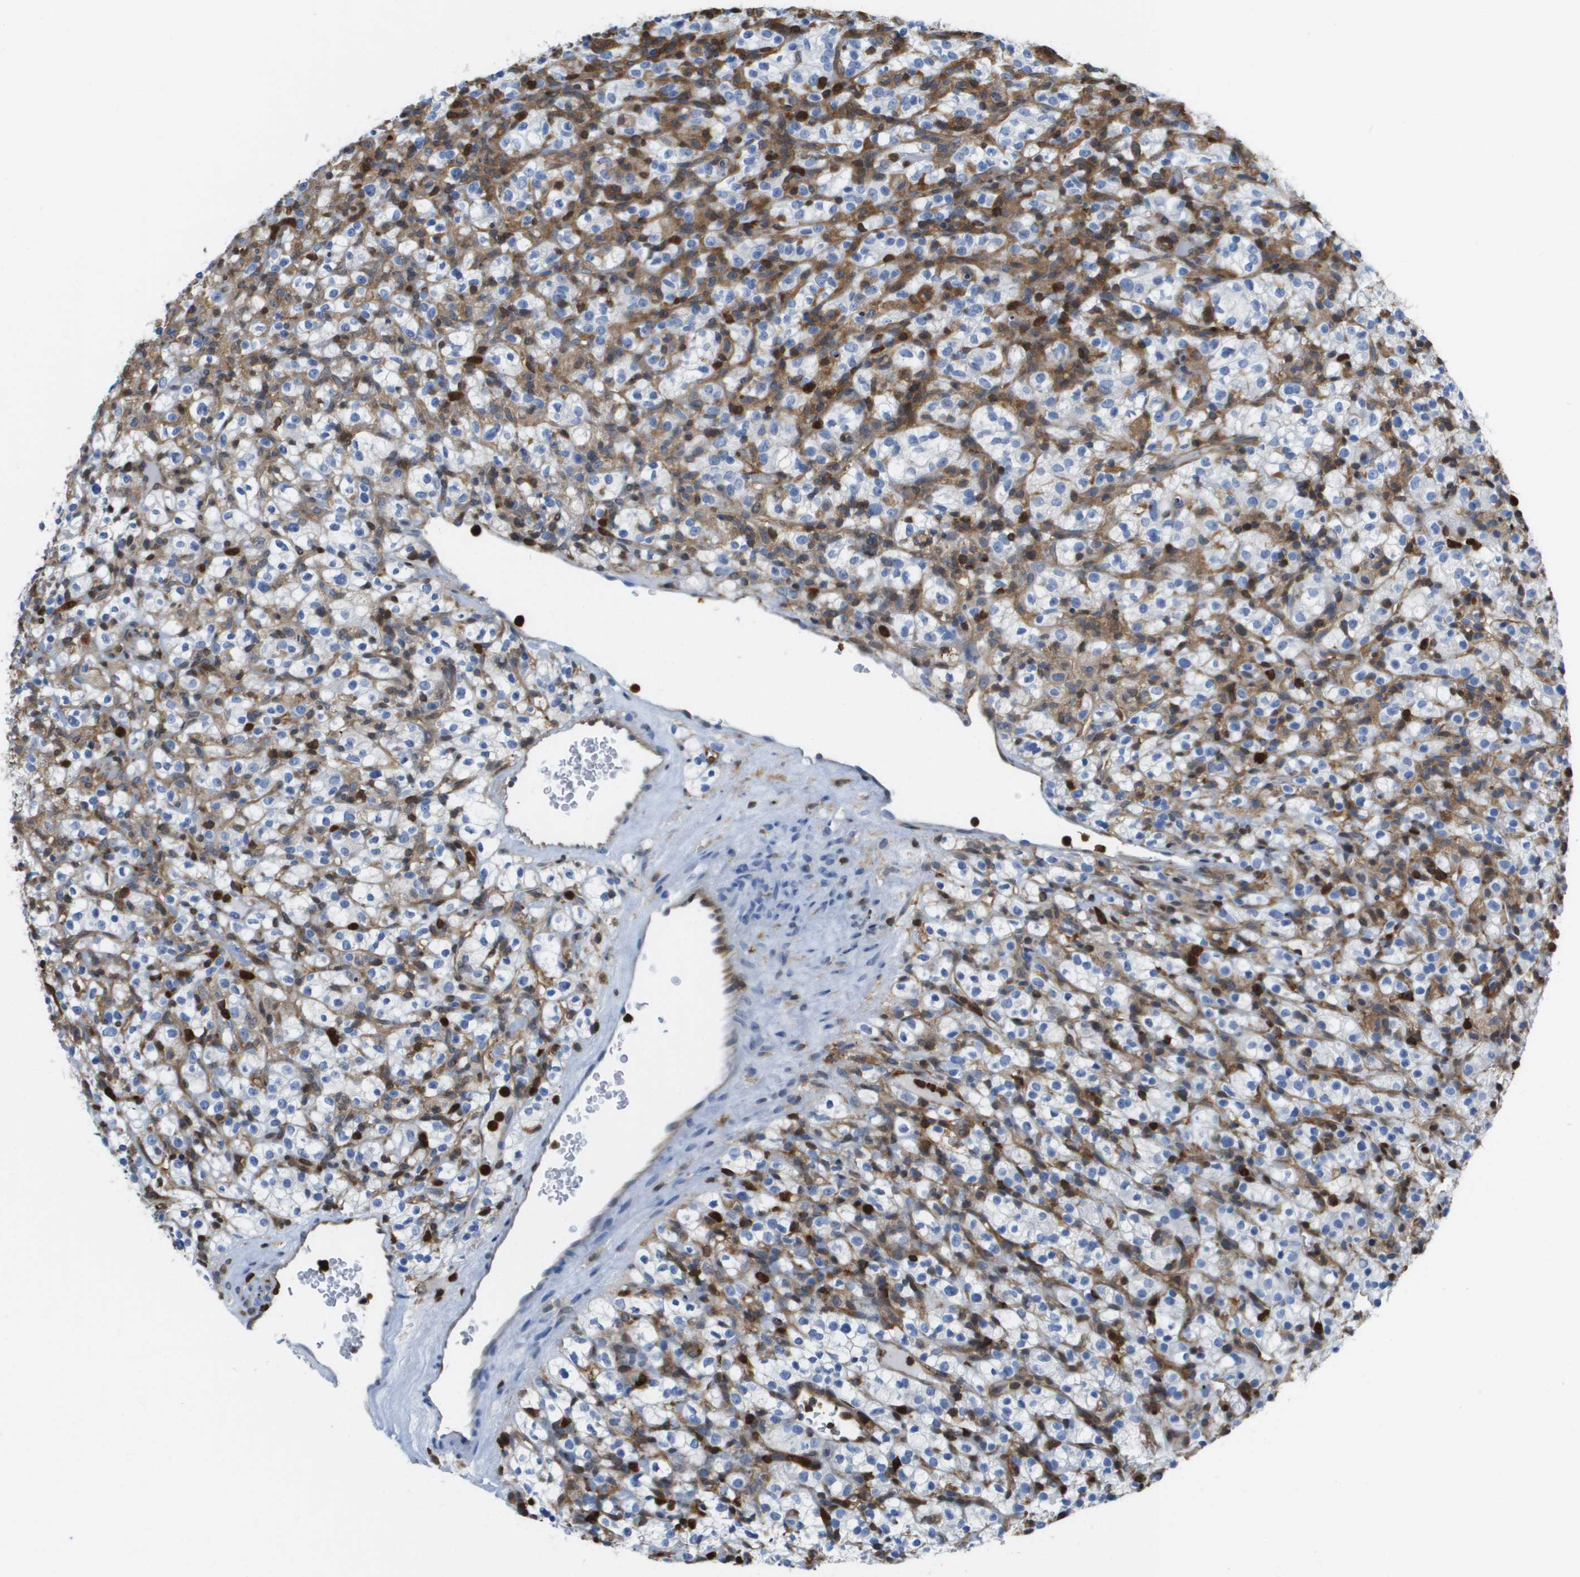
{"staining": {"intensity": "negative", "quantity": "none", "location": "none"}, "tissue": "renal cancer", "cell_type": "Tumor cells", "image_type": "cancer", "snomed": [{"axis": "morphology", "description": "Normal tissue, NOS"}, {"axis": "morphology", "description": "Adenocarcinoma, NOS"}, {"axis": "topography", "description": "Kidney"}], "caption": "Human adenocarcinoma (renal) stained for a protein using IHC displays no staining in tumor cells.", "gene": "DOCK5", "patient": {"sex": "female", "age": 72}}